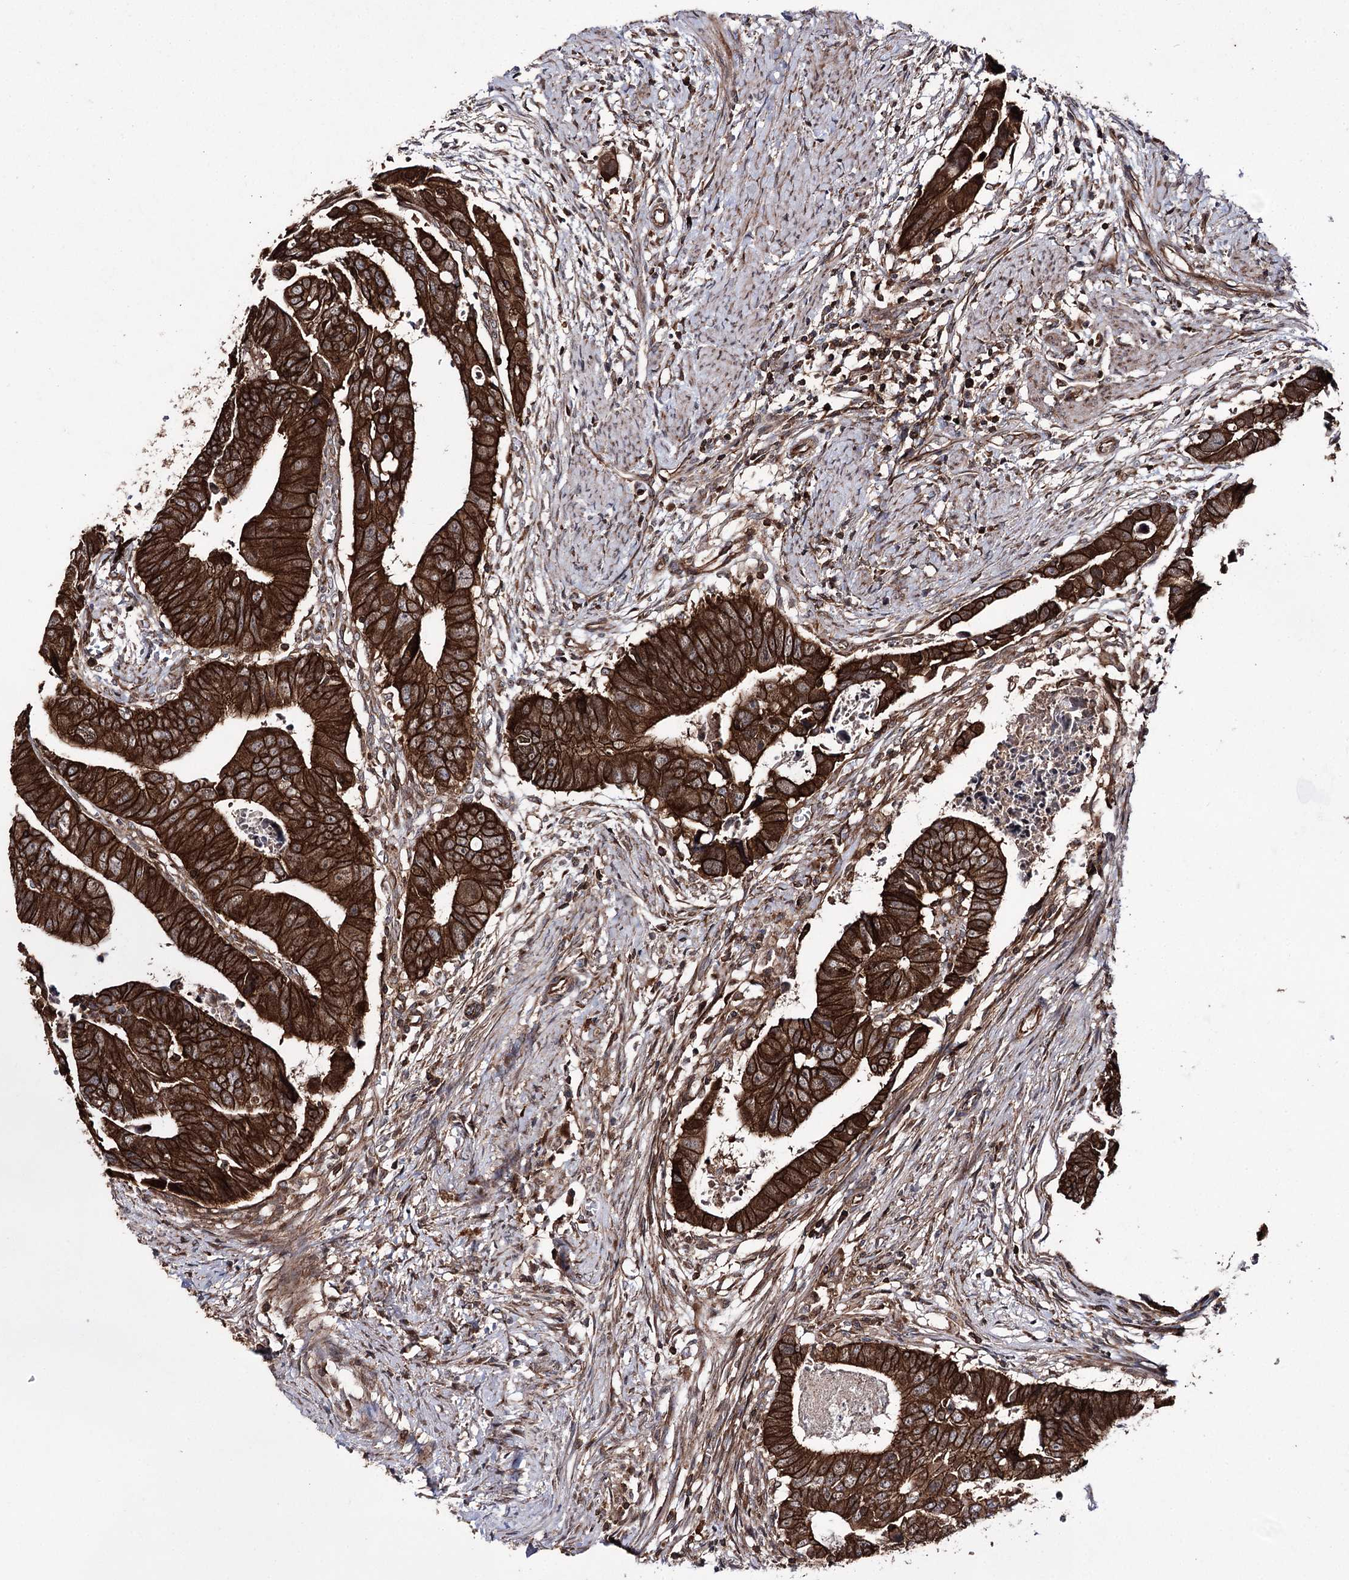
{"staining": {"intensity": "strong", "quantity": ">75%", "location": "cytoplasmic/membranous"}, "tissue": "colorectal cancer", "cell_type": "Tumor cells", "image_type": "cancer", "snomed": [{"axis": "morphology", "description": "Adenocarcinoma, NOS"}, {"axis": "topography", "description": "Rectum"}], "caption": "This is an image of immunohistochemistry staining of adenocarcinoma (colorectal), which shows strong positivity in the cytoplasmic/membranous of tumor cells.", "gene": "DHX29", "patient": {"sex": "female", "age": 65}}